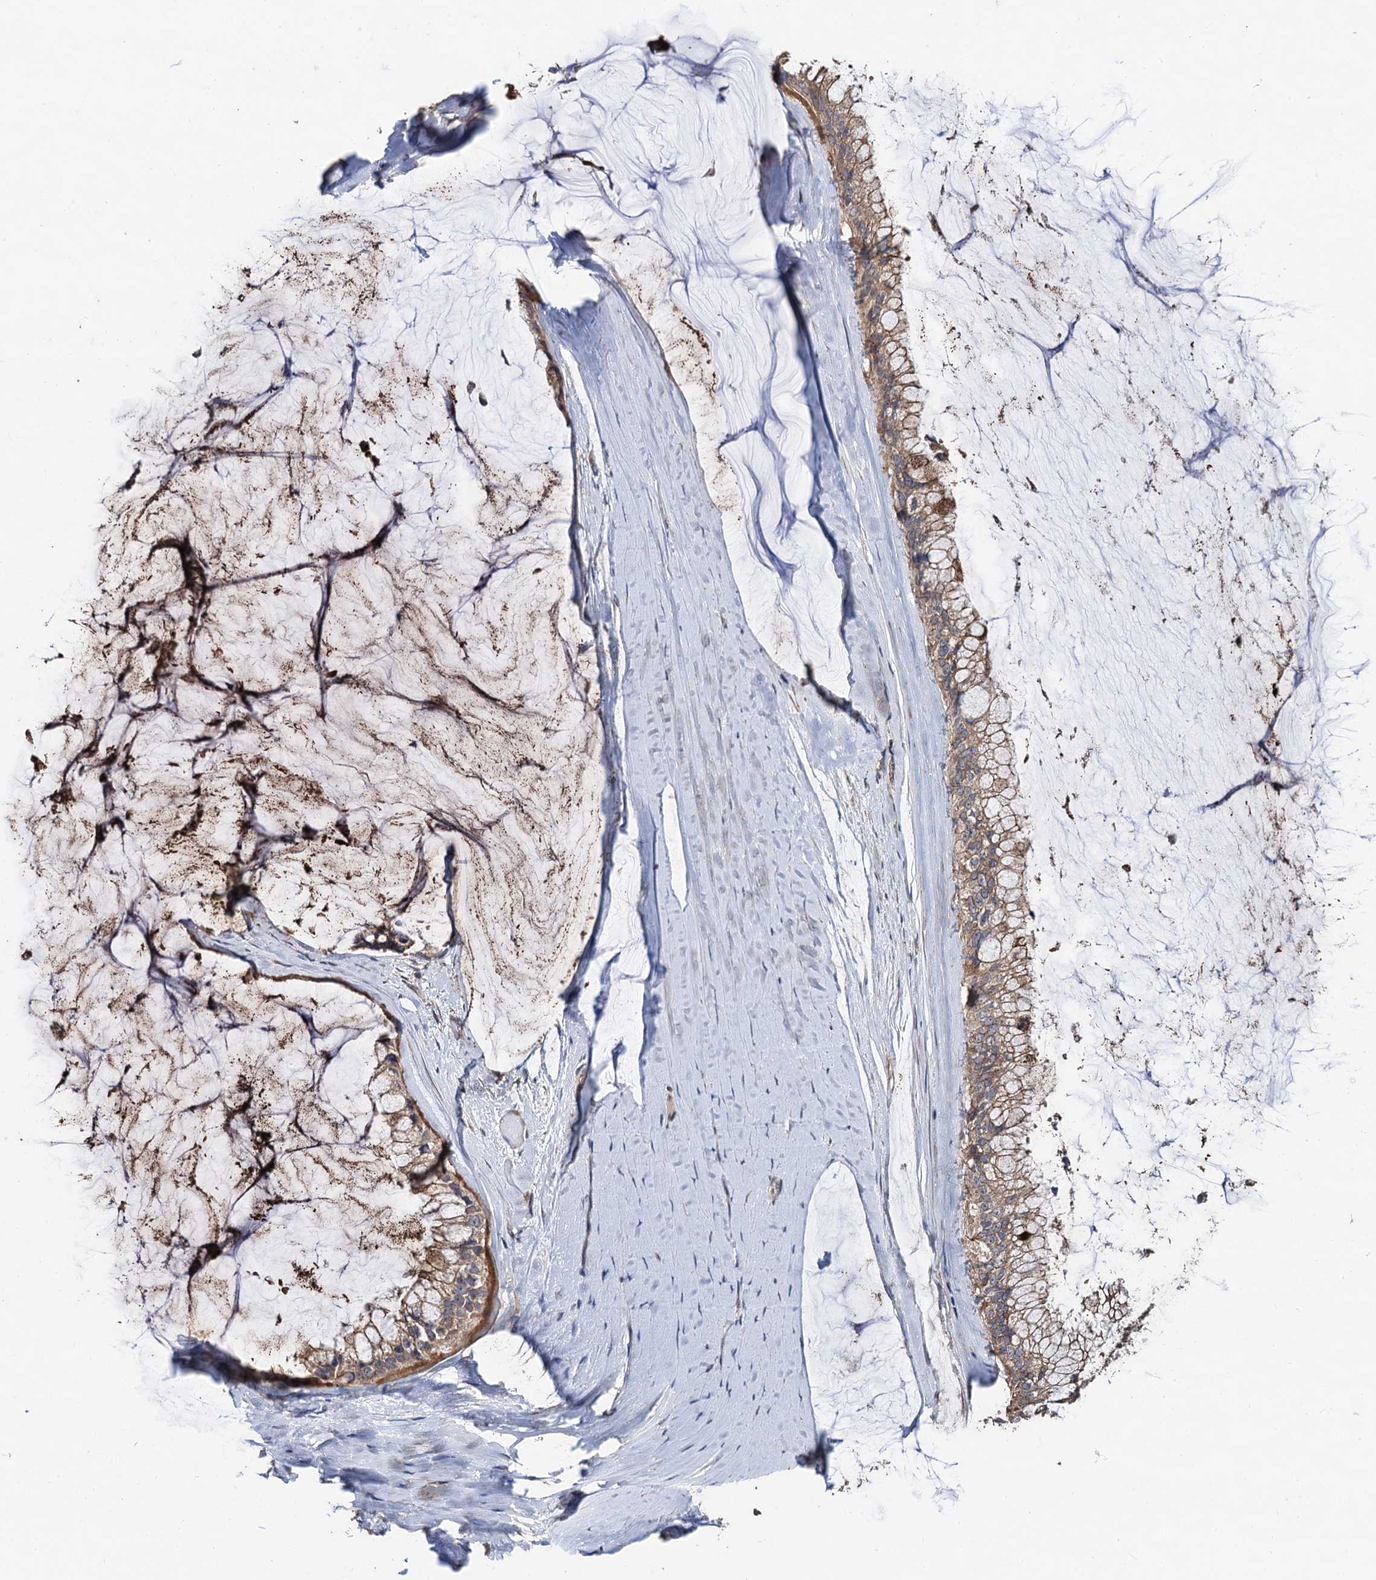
{"staining": {"intensity": "weak", "quantity": ">75%", "location": "cytoplasmic/membranous"}, "tissue": "ovarian cancer", "cell_type": "Tumor cells", "image_type": "cancer", "snomed": [{"axis": "morphology", "description": "Cystadenocarcinoma, mucinous, NOS"}, {"axis": "topography", "description": "Ovary"}], "caption": "Immunohistochemical staining of ovarian cancer (mucinous cystadenocarcinoma) displays low levels of weak cytoplasmic/membranous protein expression in approximately >75% of tumor cells.", "gene": "PPTC7", "patient": {"sex": "female", "age": 39}}